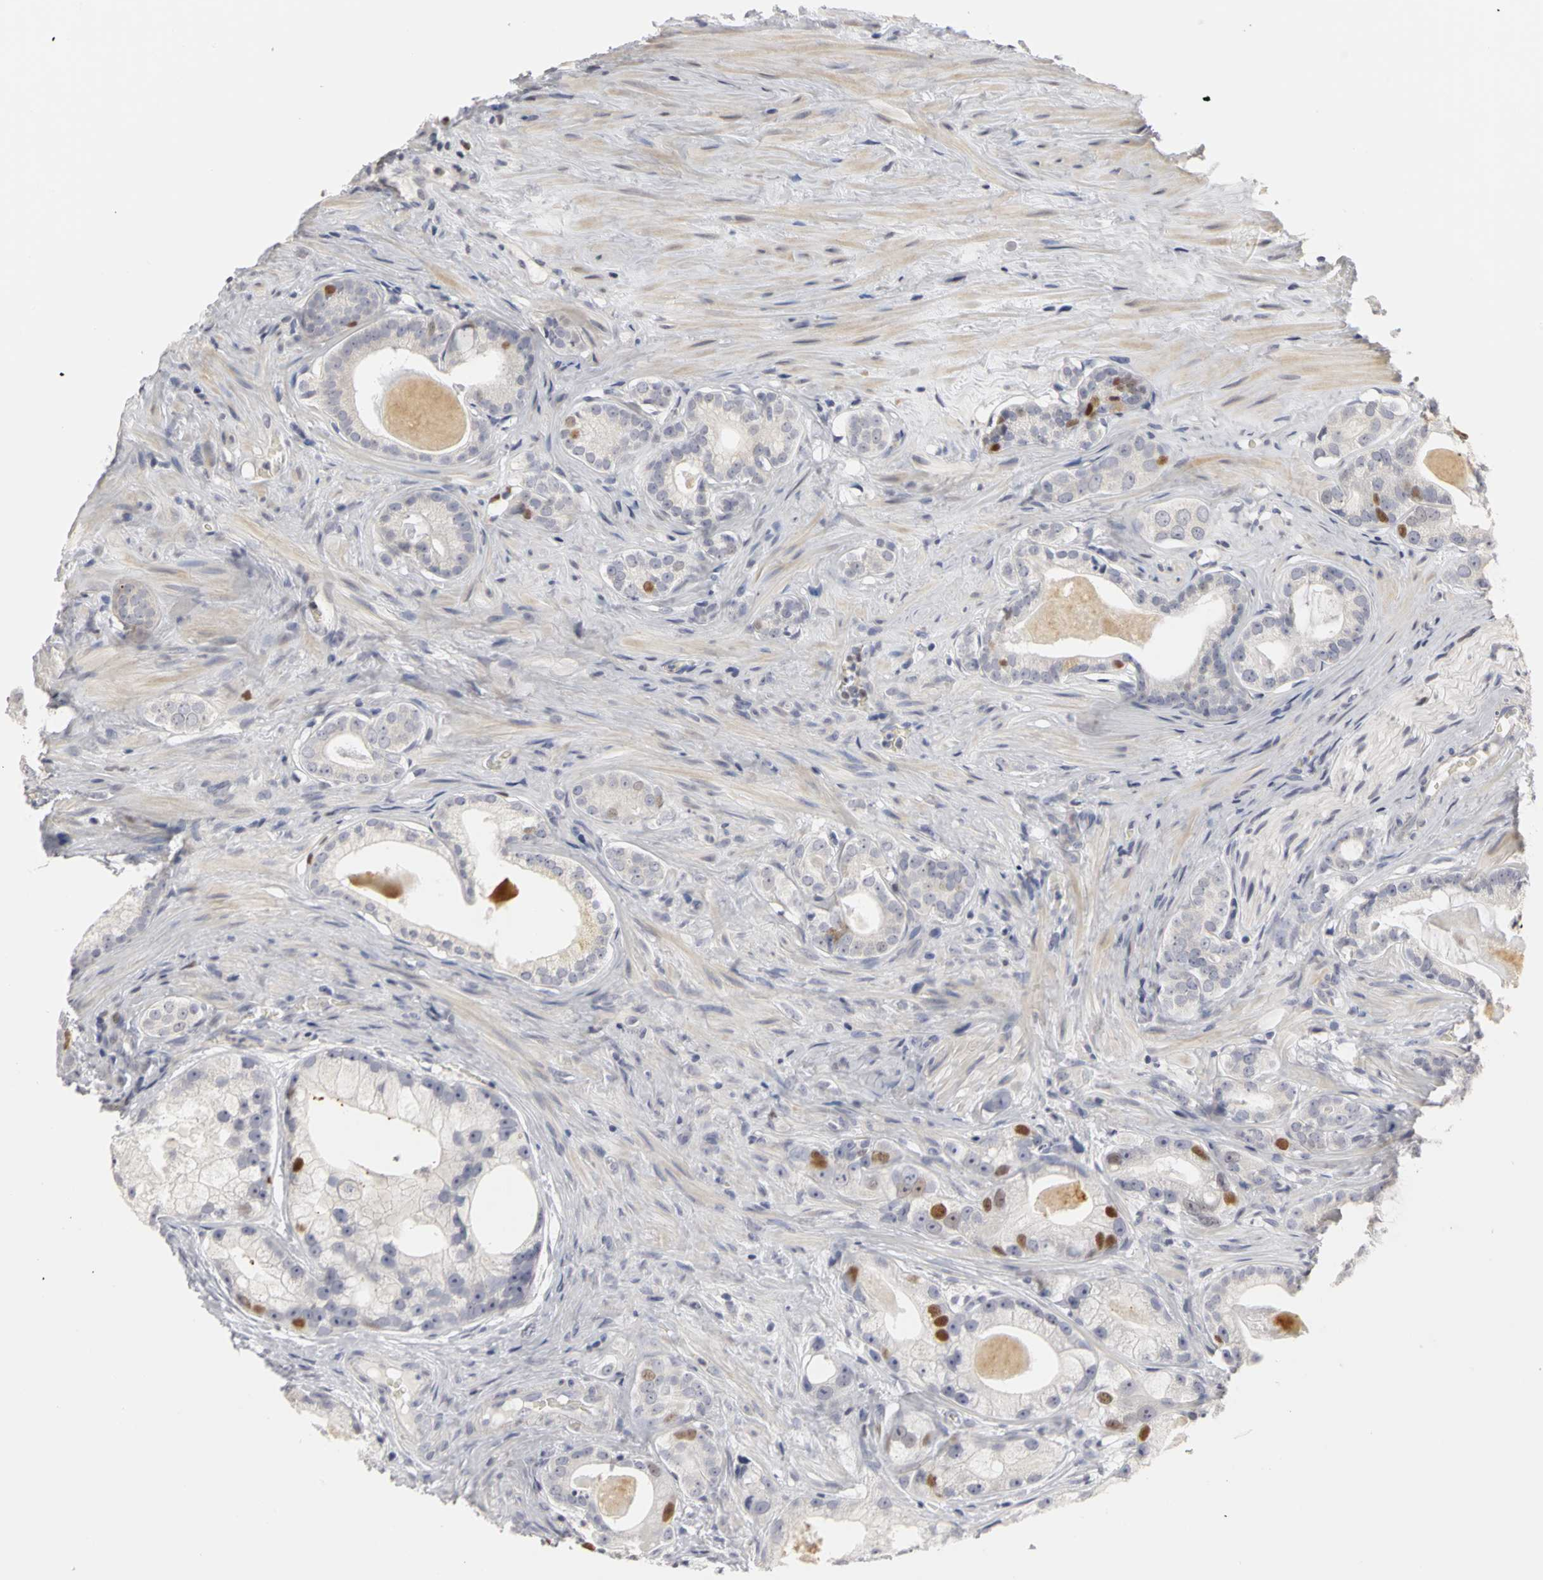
{"staining": {"intensity": "moderate", "quantity": "<25%", "location": "nuclear"}, "tissue": "prostate cancer", "cell_type": "Tumor cells", "image_type": "cancer", "snomed": [{"axis": "morphology", "description": "Adenocarcinoma, Low grade"}, {"axis": "topography", "description": "Prostate"}], "caption": "Moderate nuclear staining for a protein is seen in about <25% of tumor cells of prostate cancer (low-grade adenocarcinoma) using immunohistochemistry.", "gene": "MCM6", "patient": {"sex": "male", "age": 59}}